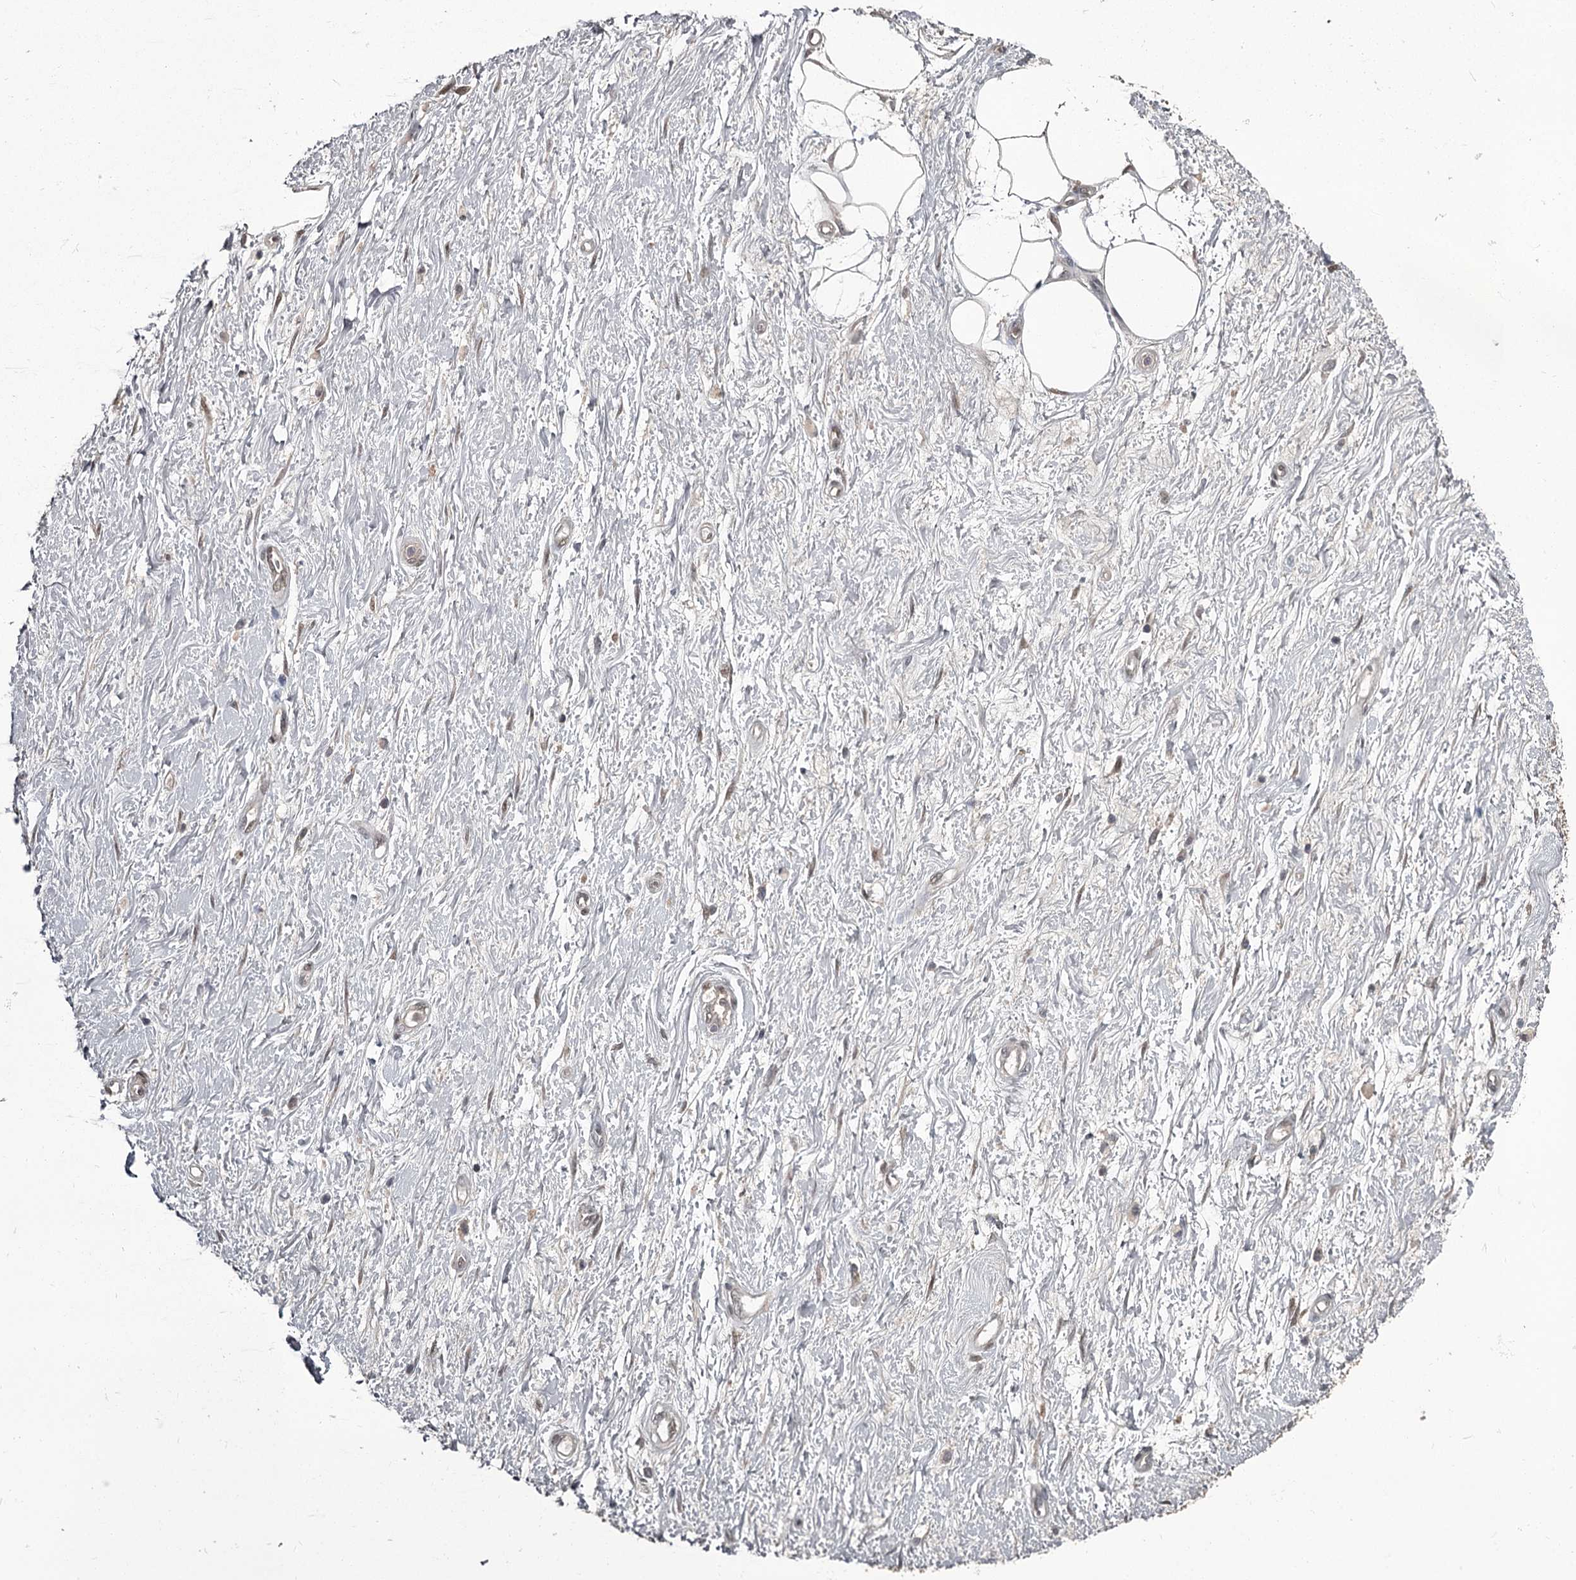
{"staining": {"intensity": "moderate", "quantity": ">75%", "location": "nuclear"}, "tissue": "soft tissue", "cell_type": "Chondrocytes", "image_type": "normal", "snomed": [{"axis": "morphology", "description": "Normal tissue, NOS"}, {"axis": "morphology", "description": "Adenocarcinoma, NOS"}, {"axis": "topography", "description": "Pancreas"}, {"axis": "topography", "description": "Peripheral nerve tissue"}], "caption": "Brown immunohistochemical staining in normal soft tissue displays moderate nuclear staining in approximately >75% of chondrocytes.", "gene": "PRPF40B", "patient": {"sex": "male", "age": 59}}